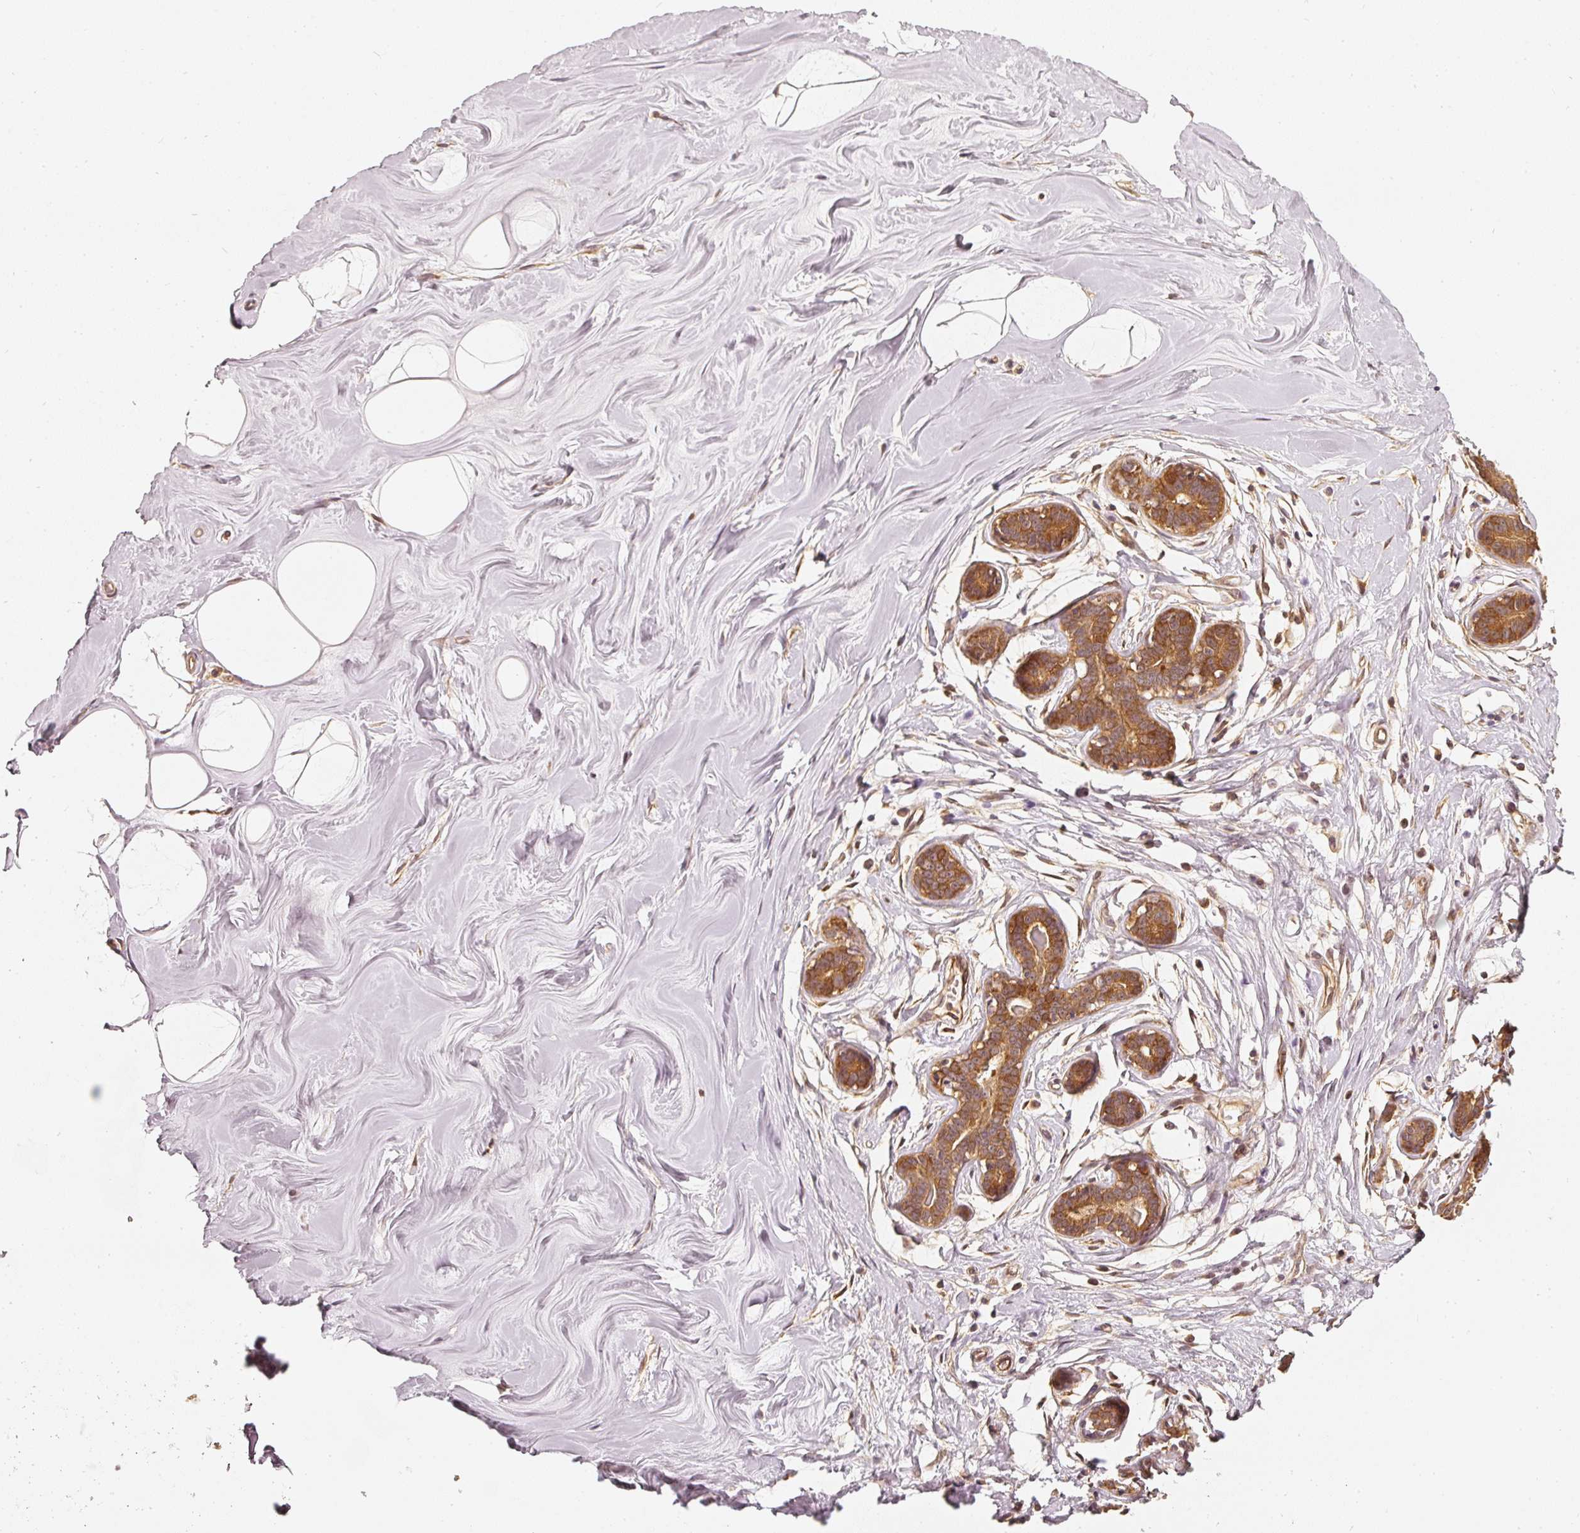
{"staining": {"intensity": "moderate", "quantity": ">75%", "location": "cytoplasmic/membranous"}, "tissue": "breast", "cell_type": "Adipocytes", "image_type": "normal", "snomed": [{"axis": "morphology", "description": "Normal tissue, NOS"}, {"axis": "topography", "description": "Breast"}], "caption": "Immunohistochemistry (IHC) of unremarkable breast shows medium levels of moderate cytoplasmic/membranous staining in approximately >75% of adipocytes. The staining is performed using DAB brown chromogen to label protein expression. The nuclei are counter-stained blue using hematoxylin.", "gene": "ASMTL", "patient": {"sex": "female", "age": 25}}